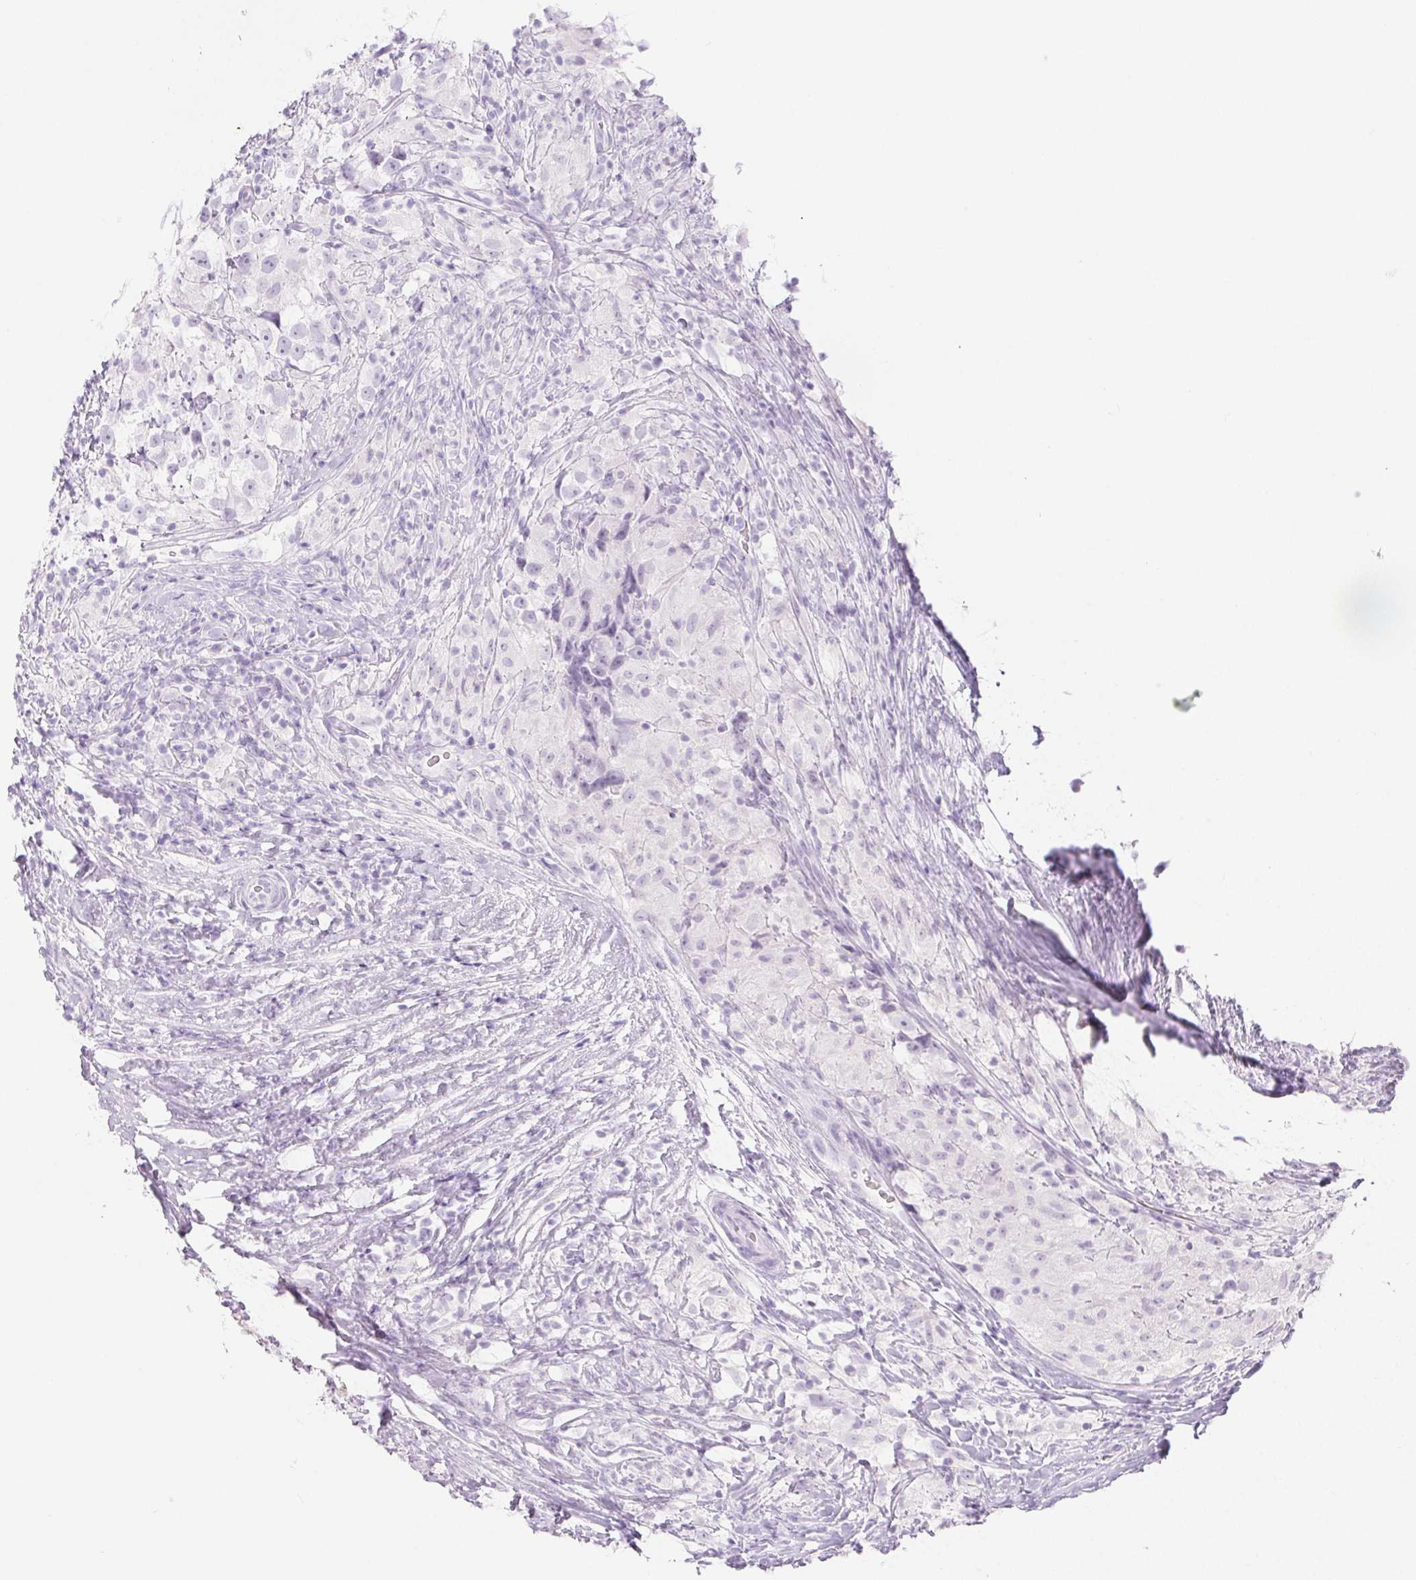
{"staining": {"intensity": "negative", "quantity": "none", "location": "none"}, "tissue": "testis cancer", "cell_type": "Tumor cells", "image_type": "cancer", "snomed": [{"axis": "morphology", "description": "Seminoma, NOS"}, {"axis": "topography", "description": "Testis"}], "caption": "DAB immunohistochemical staining of human testis cancer reveals no significant positivity in tumor cells.", "gene": "PI3", "patient": {"sex": "male", "age": 46}}